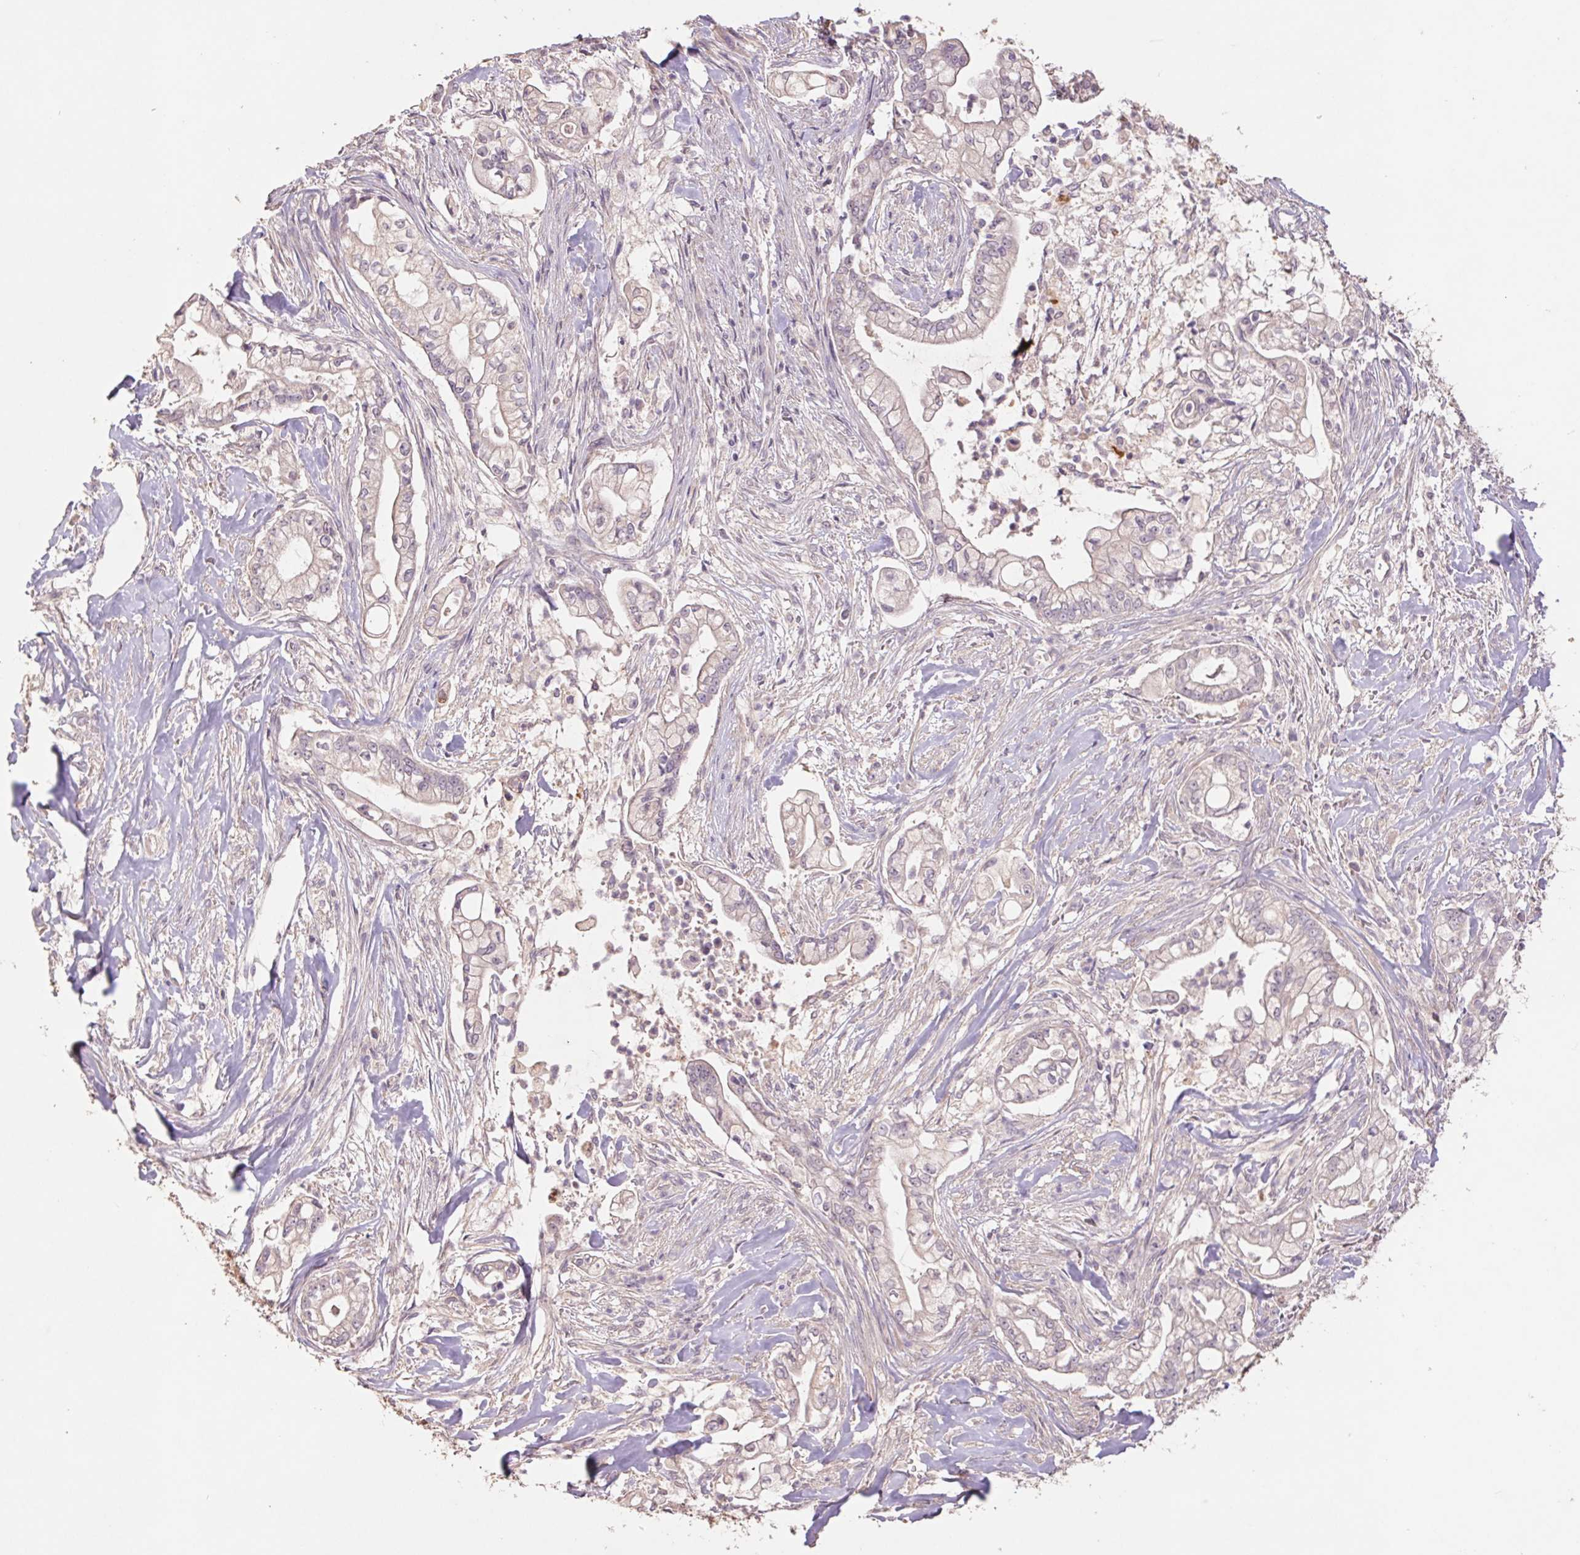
{"staining": {"intensity": "weak", "quantity": "25%-75%", "location": "cytoplasmic/membranous"}, "tissue": "pancreatic cancer", "cell_type": "Tumor cells", "image_type": "cancer", "snomed": [{"axis": "morphology", "description": "Adenocarcinoma, NOS"}, {"axis": "topography", "description": "Pancreas"}], "caption": "Adenocarcinoma (pancreatic) stained with a brown dye demonstrates weak cytoplasmic/membranous positive positivity in approximately 25%-75% of tumor cells.", "gene": "GRM2", "patient": {"sex": "female", "age": 69}}